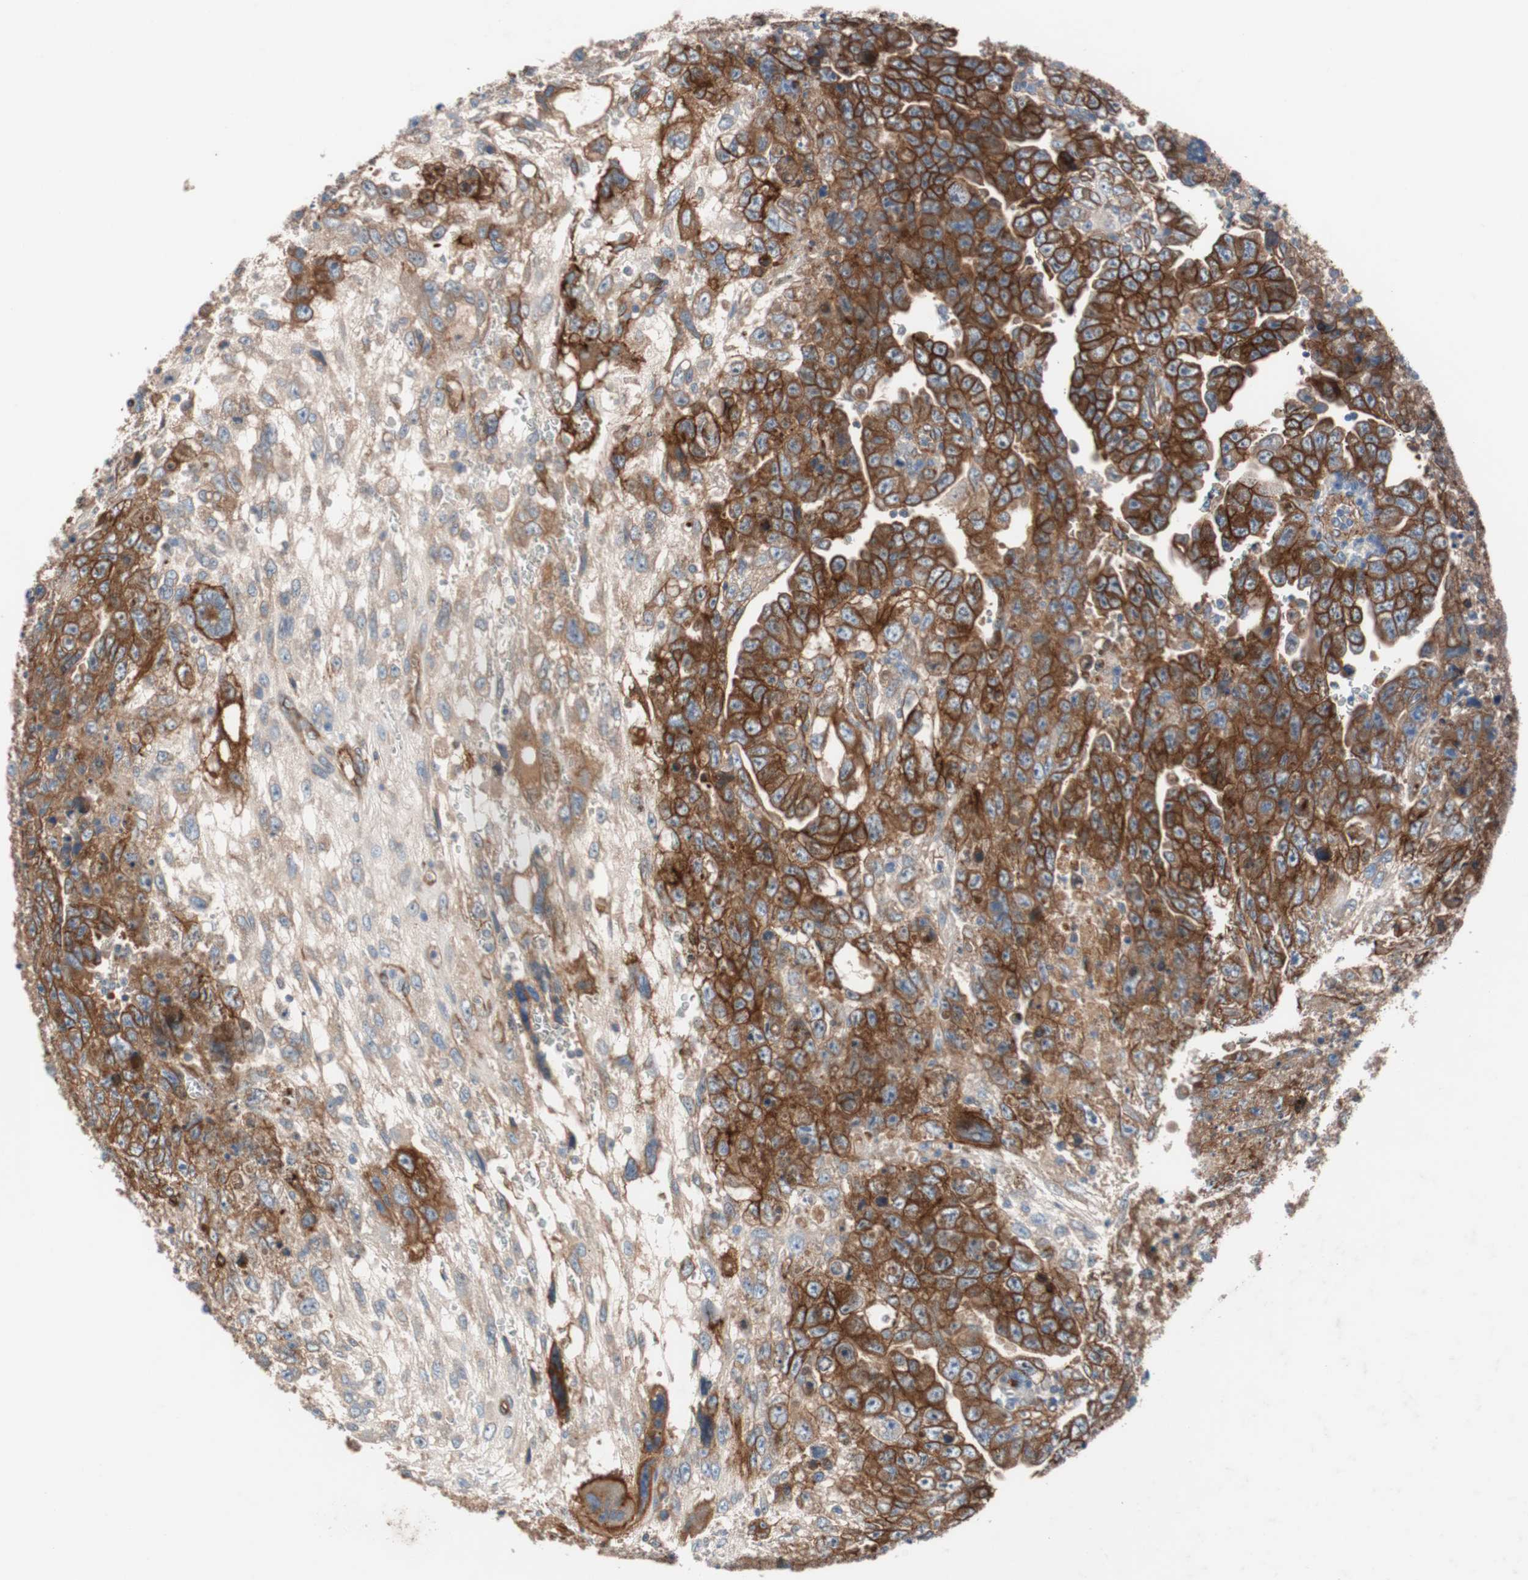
{"staining": {"intensity": "strong", "quantity": ">75%", "location": "cytoplasmic/membranous"}, "tissue": "testis cancer", "cell_type": "Tumor cells", "image_type": "cancer", "snomed": [{"axis": "morphology", "description": "Carcinoma, Embryonal, NOS"}, {"axis": "topography", "description": "Testis"}], "caption": "Testis cancer (embryonal carcinoma) tissue demonstrates strong cytoplasmic/membranous staining in about >75% of tumor cells, visualized by immunohistochemistry.", "gene": "SPINT1", "patient": {"sex": "male", "age": 28}}